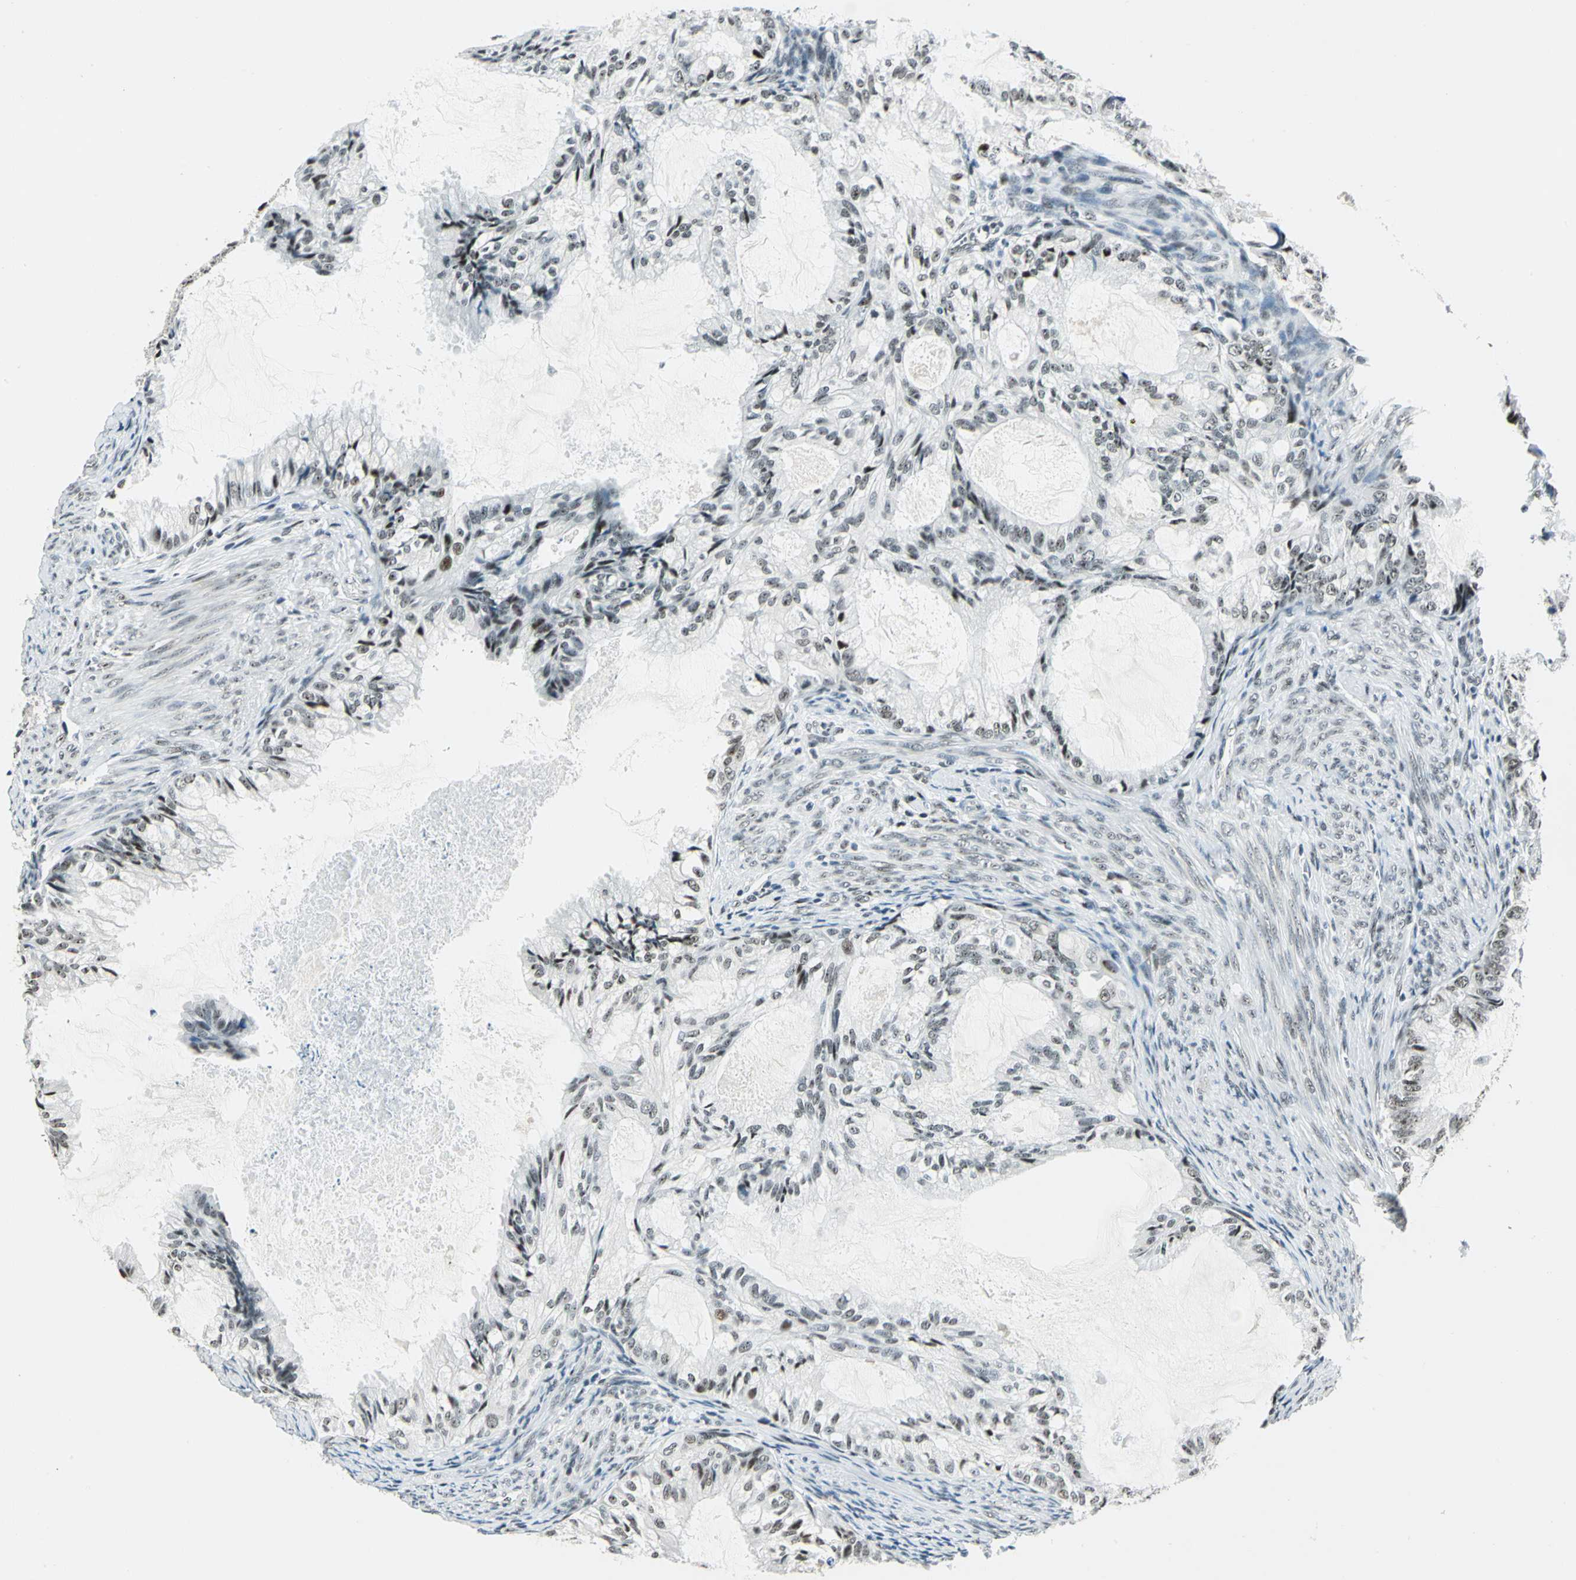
{"staining": {"intensity": "weak", "quantity": ">75%", "location": "nuclear"}, "tissue": "cervical cancer", "cell_type": "Tumor cells", "image_type": "cancer", "snomed": [{"axis": "morphology", "description": "Normal tissue, NOS"}, {"axis": "morphology", "description": "Adenocarcinoma, NOS"}, {"axis": "topography", "description": "Cervix"}, {"axis": "topography", "description": "Endometrium"}], "caption": "The image displays immunohistochemical staining of cervical cancer (adenocarcinoma). There is weak nuclear staining is appreciated in about >75% of tumor cells. (brown staining indicates protein expression, while blue staining denotes nuclei).", "gene": "KAT6B", "patient": {"sex": "female", "age": 86}}